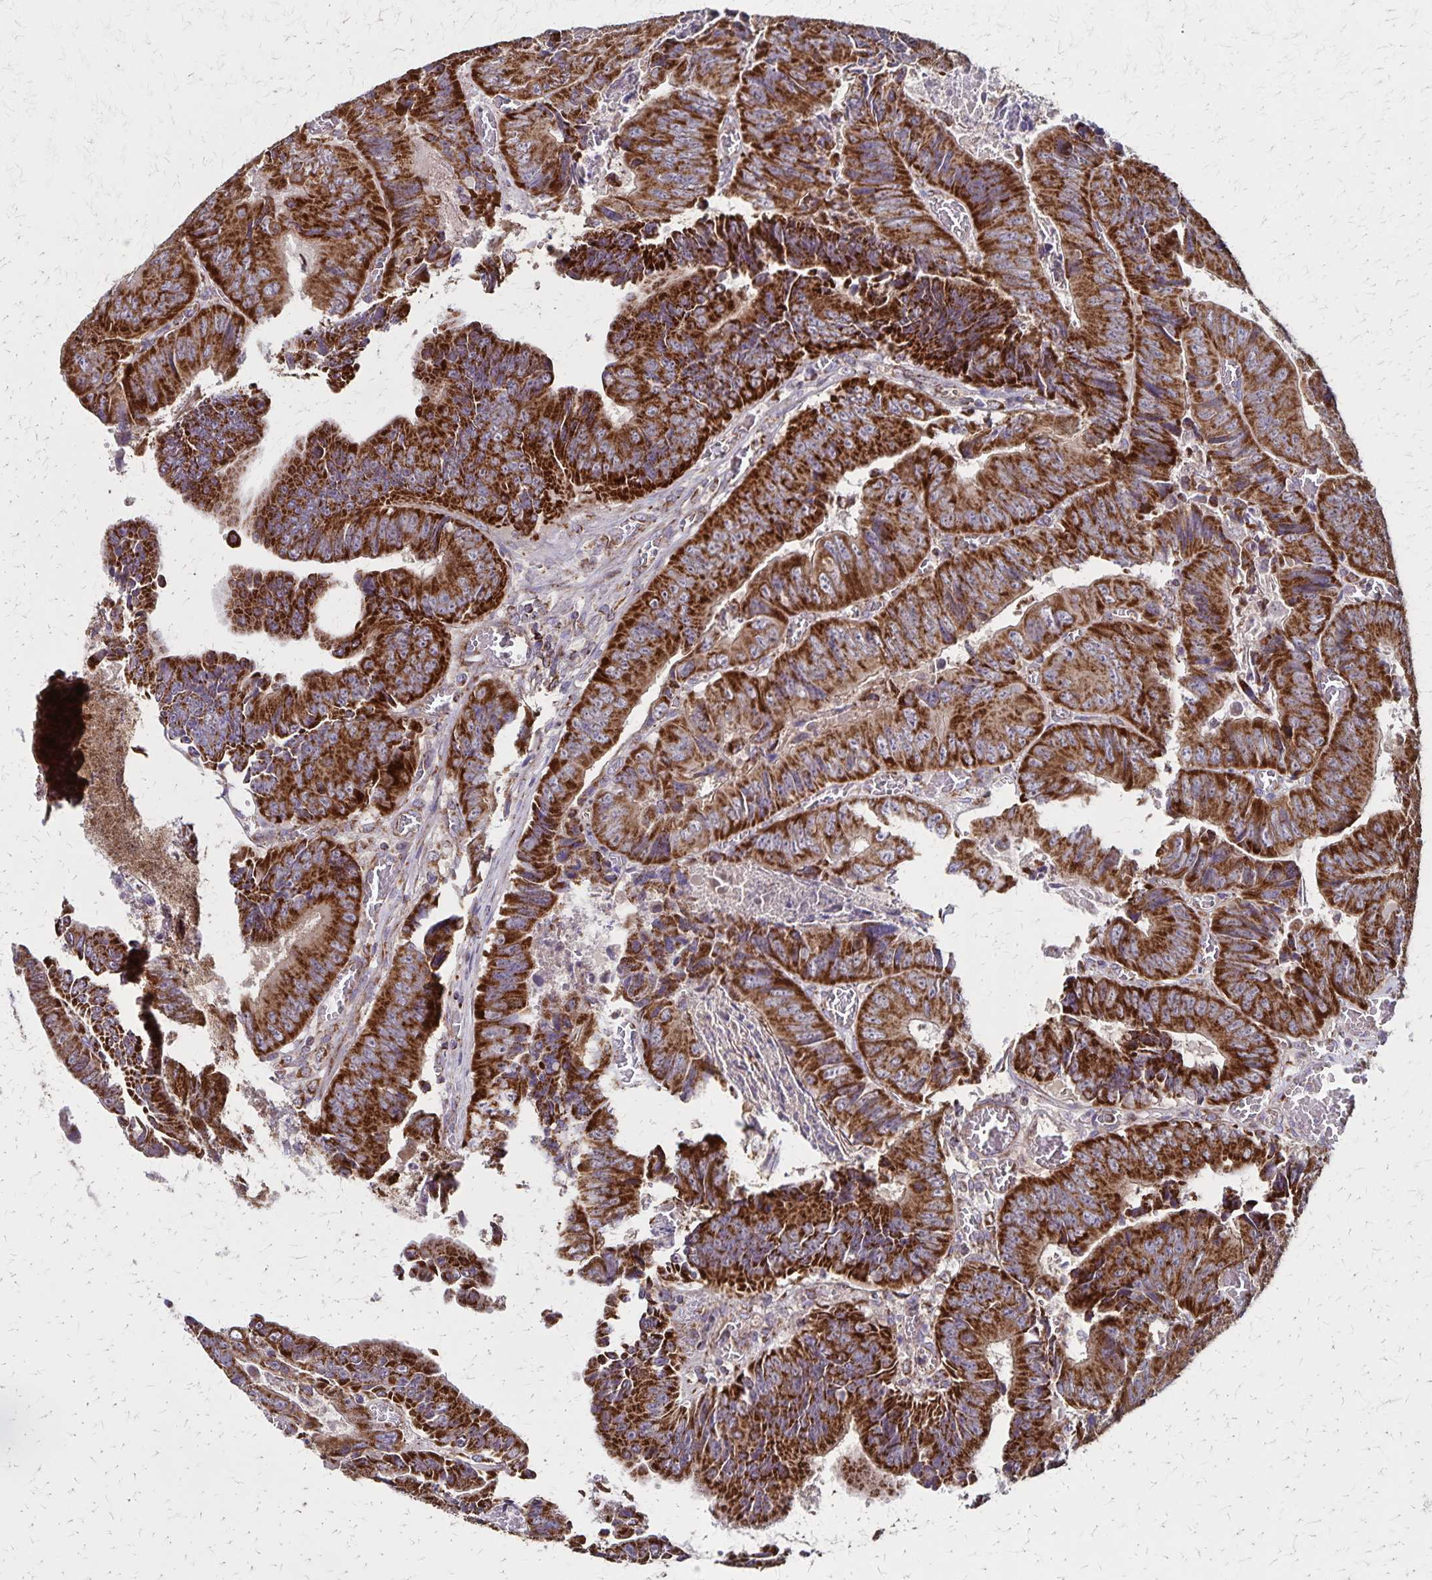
{"staining": {"intensity": "strong", "quantity": ">75%", "location": "cytoplasmic/membranous"}, "tissue": "colorectal cancer", "cell_type": "Tumor cells", "image_type": "cancer", "snomed": [{"axis": "morphology", "description": "Adenocarcinoma, NOS"}, {"axis": "topography", "description": "Colon"}], "caption": "Strong cytoplasmic/membranous positivity is present in approximately >75% of tumor cells in colorectal cancer.", "gene": "NFS1", "patient": {"sex": "female", "age": 84}}